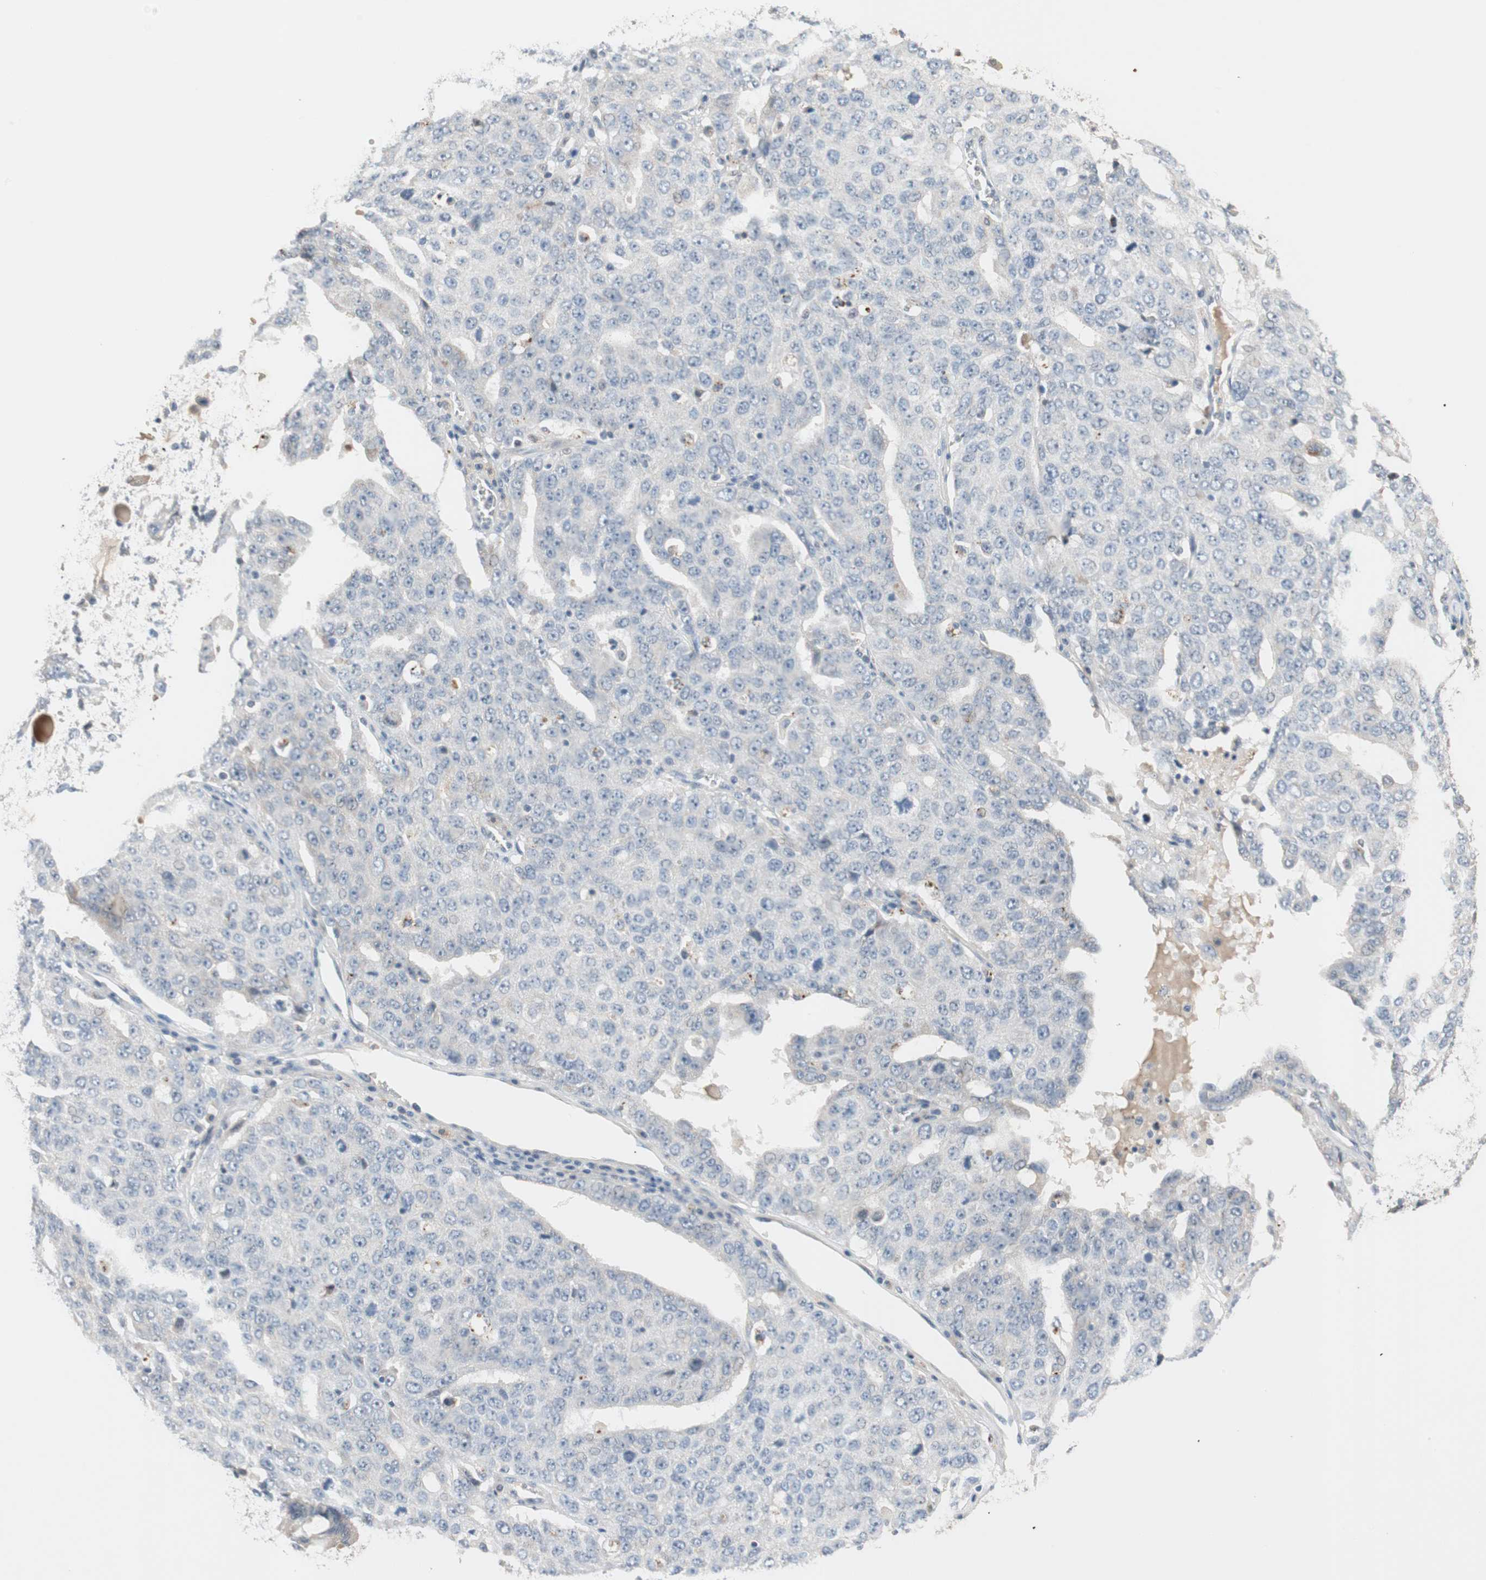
{"staining": {"intensity": "negative", "quantity": "none", "location": "none"}, "tissue": "ovarian cancer", "cell_type": "Tumor cells", "image_type": "cancer", "snomed": [{"axis": "morphology", "description": "Carcinoma, endometroid"}, {"axis": "topography", "description": "Ovary"}], "caption": "Tumor cells are negative for brown protein staining in endometroid carcinoma (ovarian).", "gene": "PDZK1", "patient": {"sex": "female", "age": 62}}